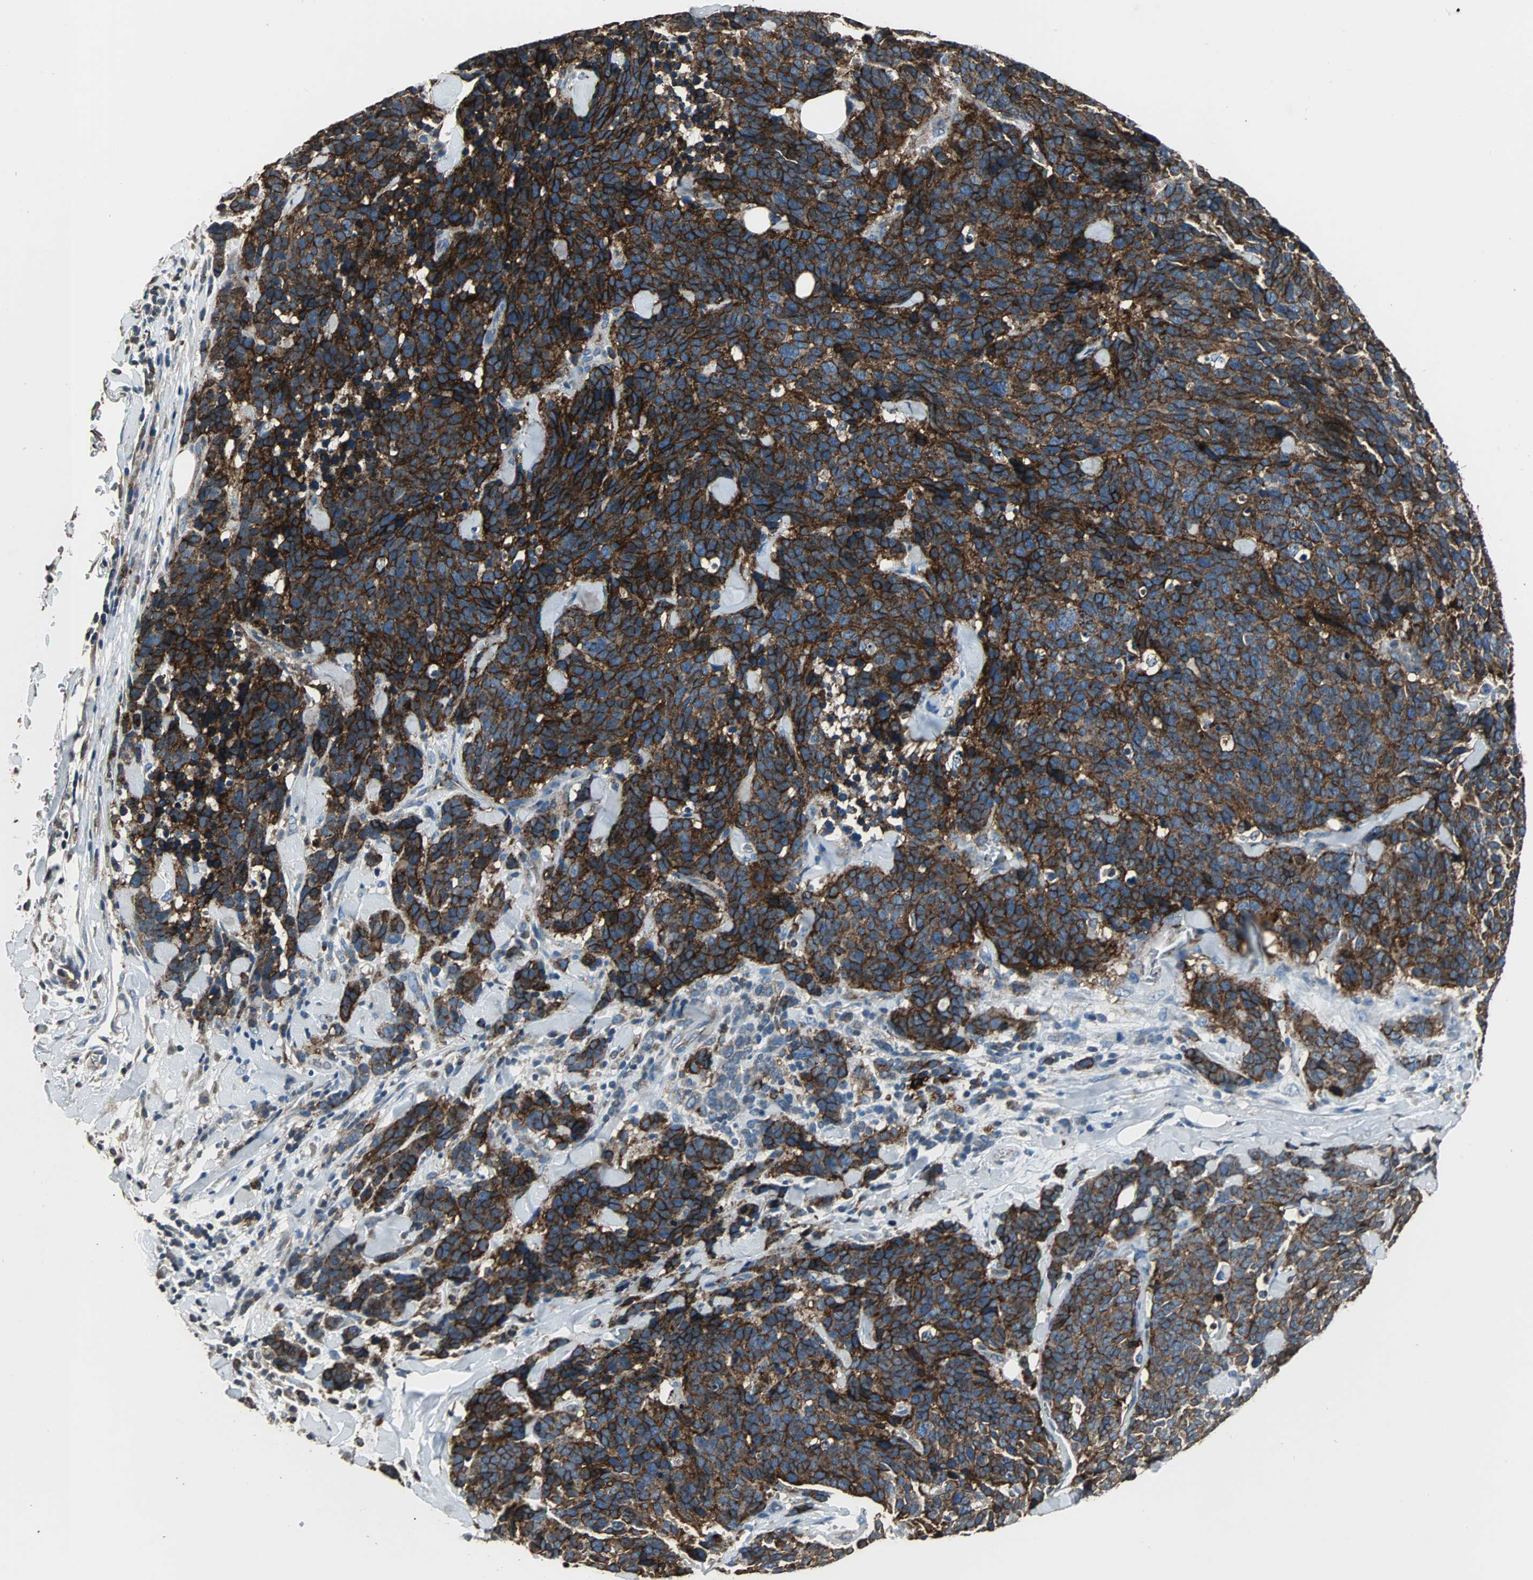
{"staining": {"intensity": "strong", "quantity": ">75%", "location": "cytoplasmic/membranous"}, "tissue": "lung cancer", "cell_type": "Tumor cells", "image_type": "cancer", "snomed": [{"axis": "morphology", "description": "Neoplasm, malignant, NOS"}, {"axis": "topography", "description": "Lung"}], "caption": "A high amount of strong cytoplasmic/membranous staining is appreciated in about >75% of tumor cells in lung cancer (neoplasm (malignant)) tissue.", "gene": "F11R", "patient": {"sex": "female", "age": 58}}